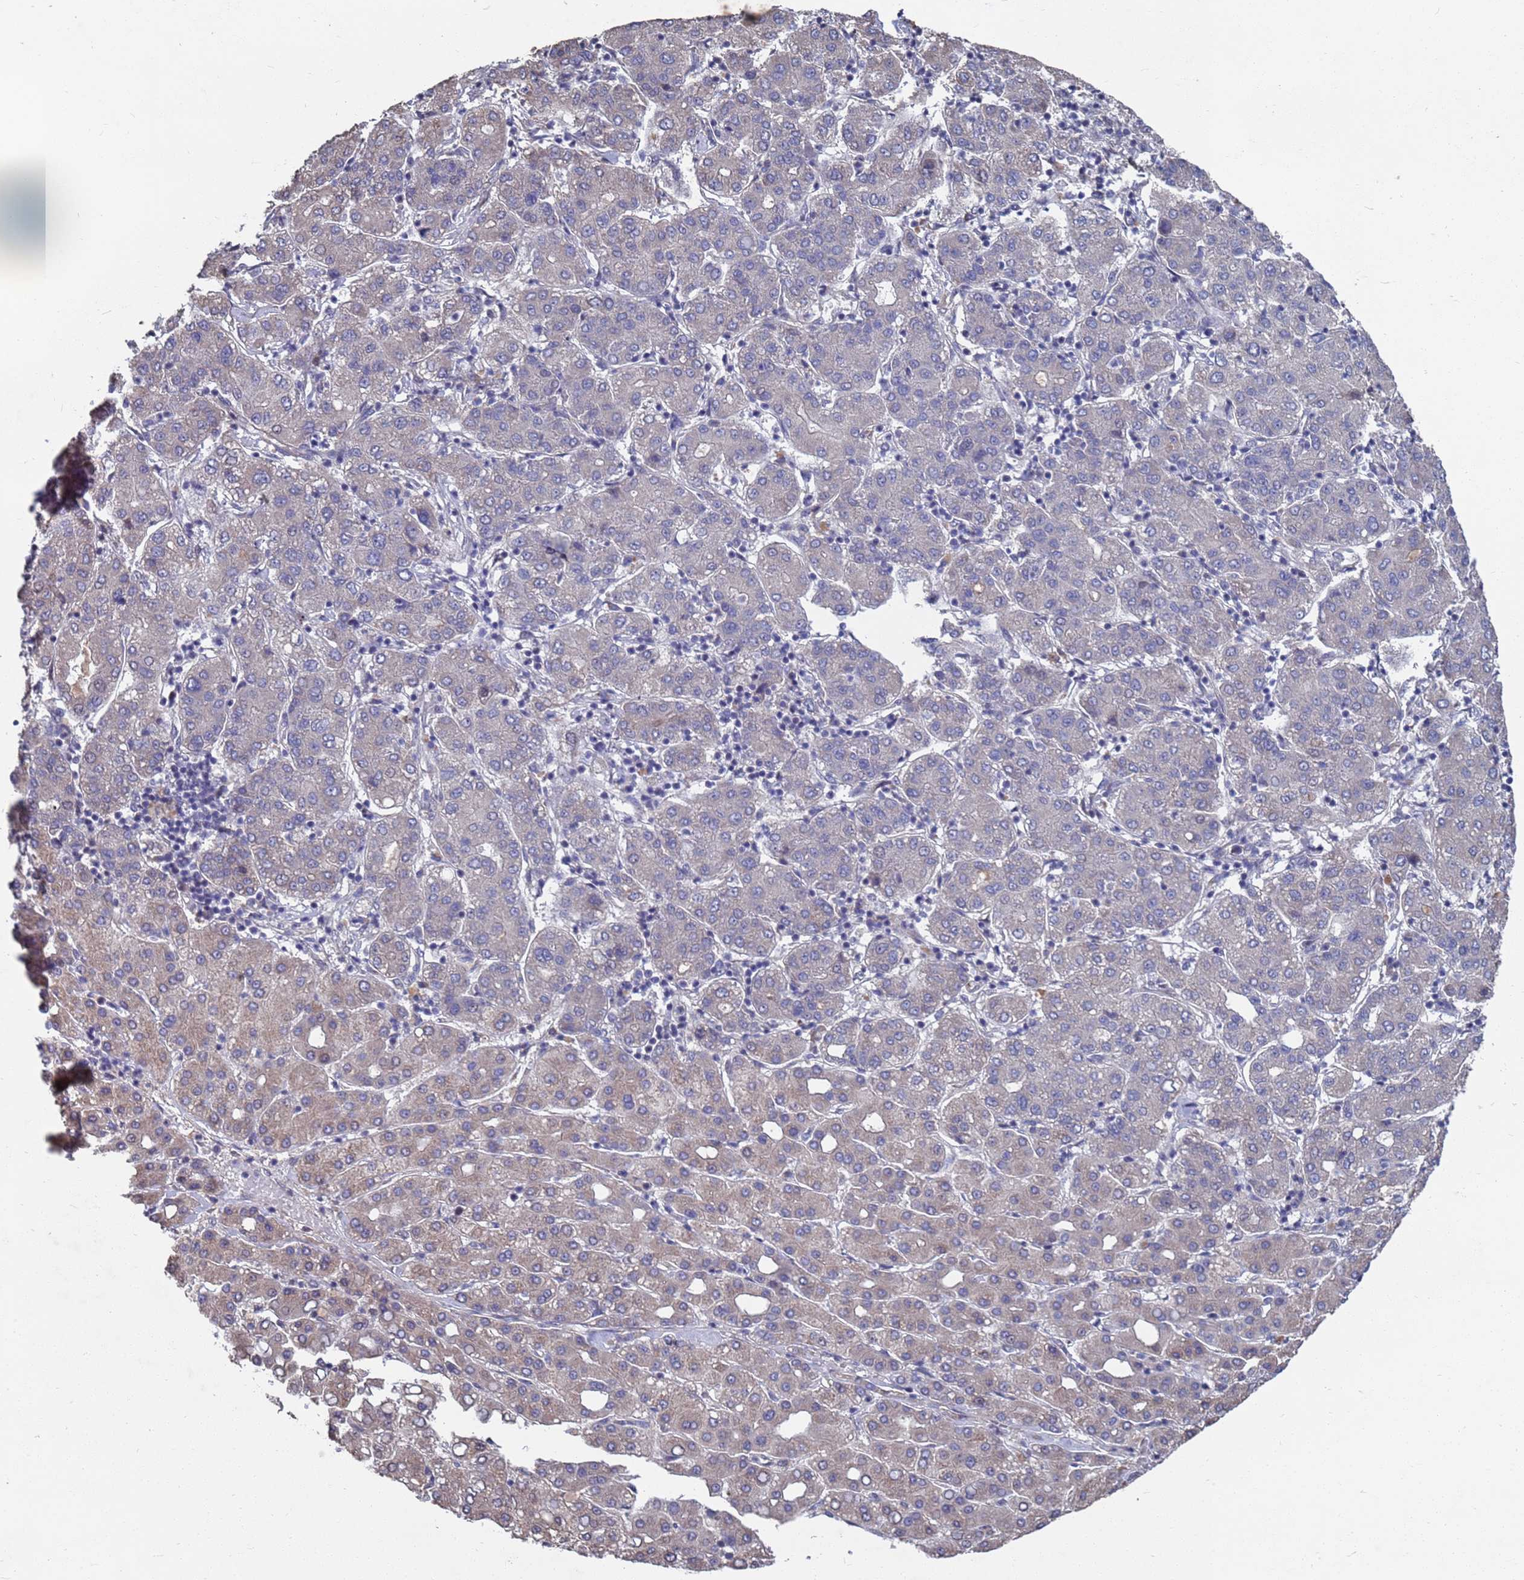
{"staining": {"intensity": "weak", "quantity": "<25%", "location": "cytoplasmic/membranous"}, "tissue": "liver cancer", "cell_type": "Tumor cells", "image_type": "cancer", "snomed": [{"axis": "morphology", "description": "Carcinoma, Hepatocellular, NOS"}, {"axis": "topography", "description": "Liver"}], "caption": "This is an immunohistochemistry photomicrograph of liver cancer. There is no expression in tumor cells.", "gene": "CFAP119", "patient": {"sex": "male", "age": 65}}